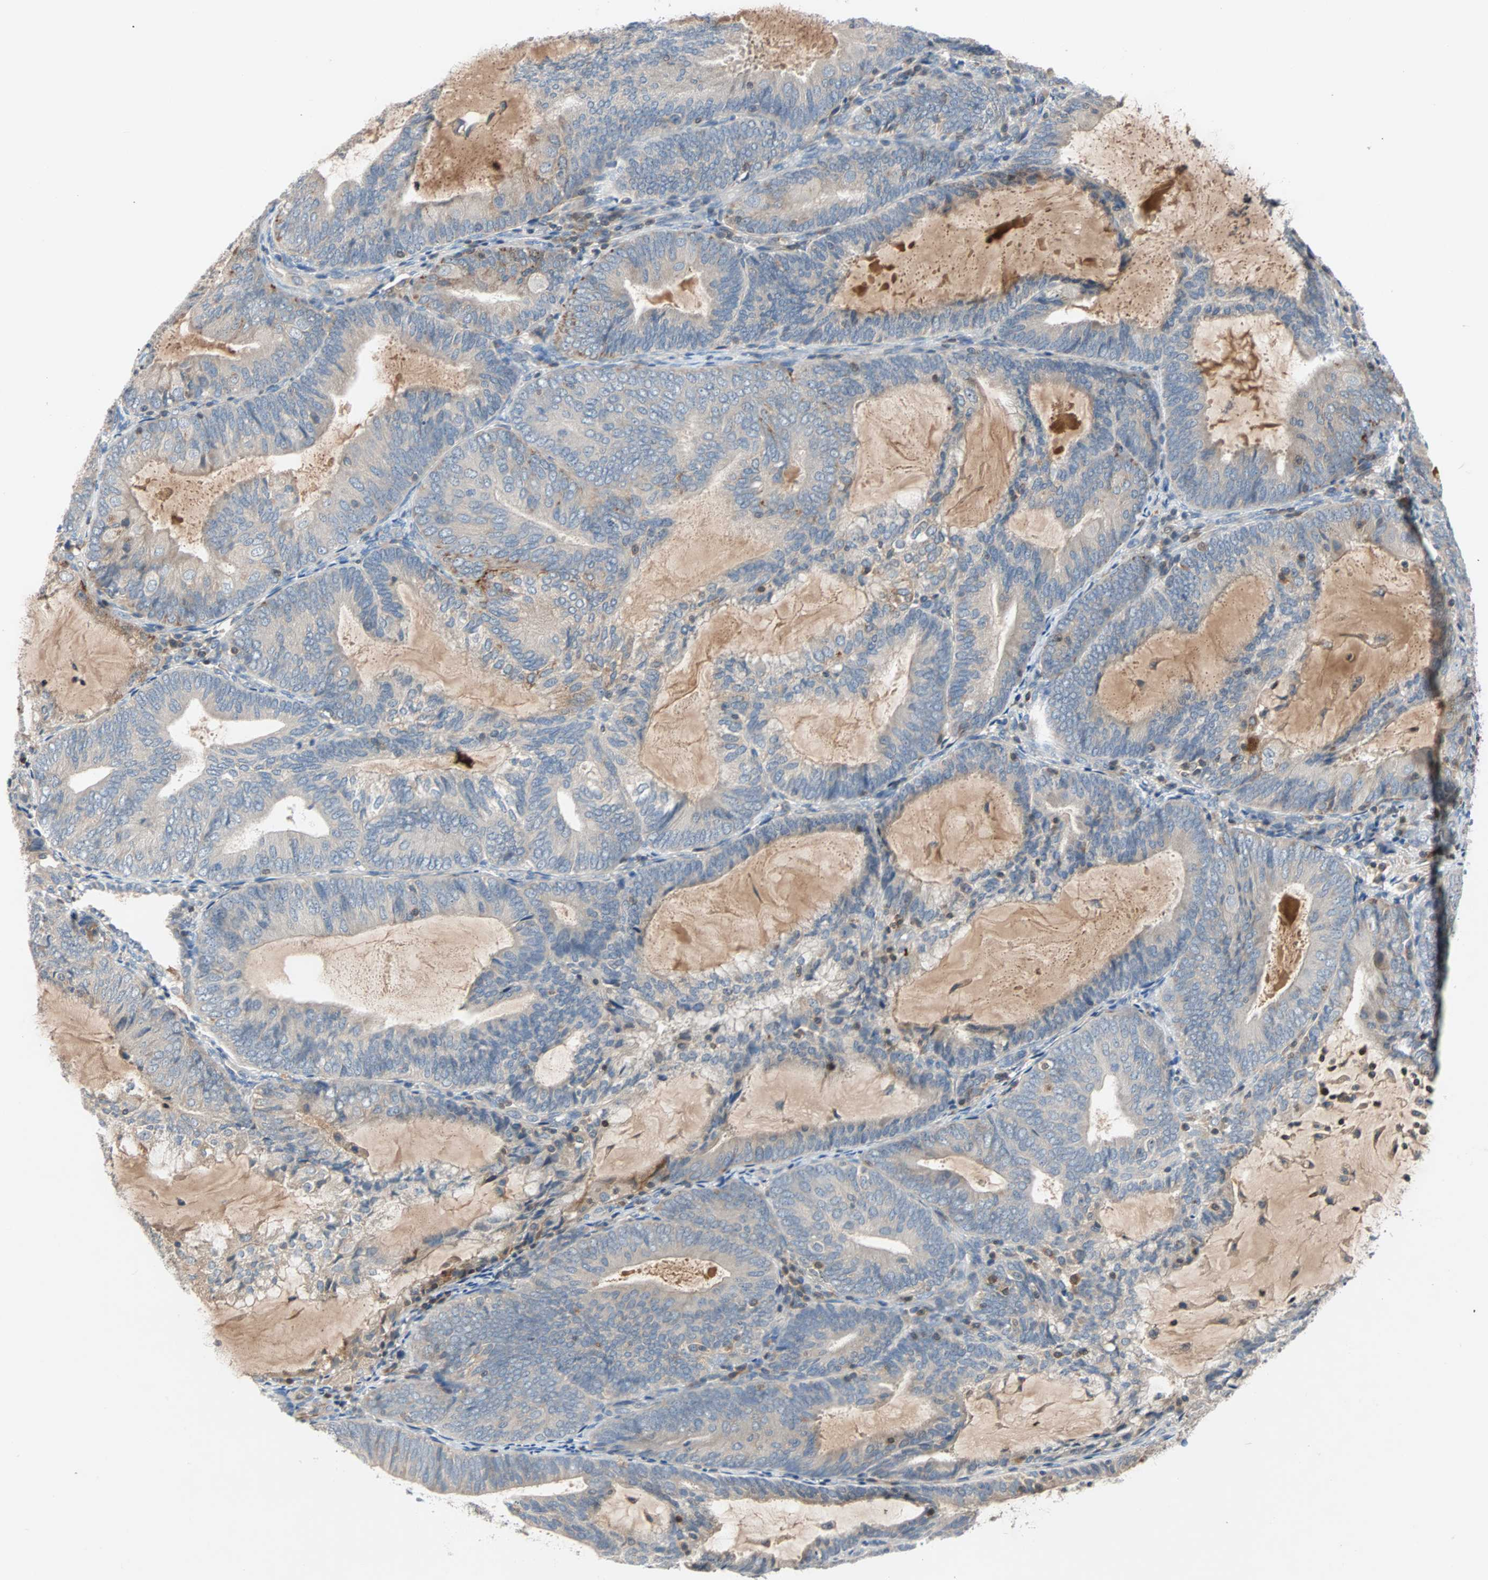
{"staining": {"intensity": "negative", "quantity": "none", "location": "none"}, "tissue": "endometrial cancer", "cell_type": "Tumor cells", "image_type": "cancer", "snomed": [{"axis": "morphology", "description": "Adenocarcinoma, NOS"}, {"axis": "topography", "description": "Endometrium"}], "caption": "Tumor cells show no significant protein expression in adenocarcinoma (endometrial).", "gene": "MAP4K1", "patient": {"sex": "female", "age": 81}}